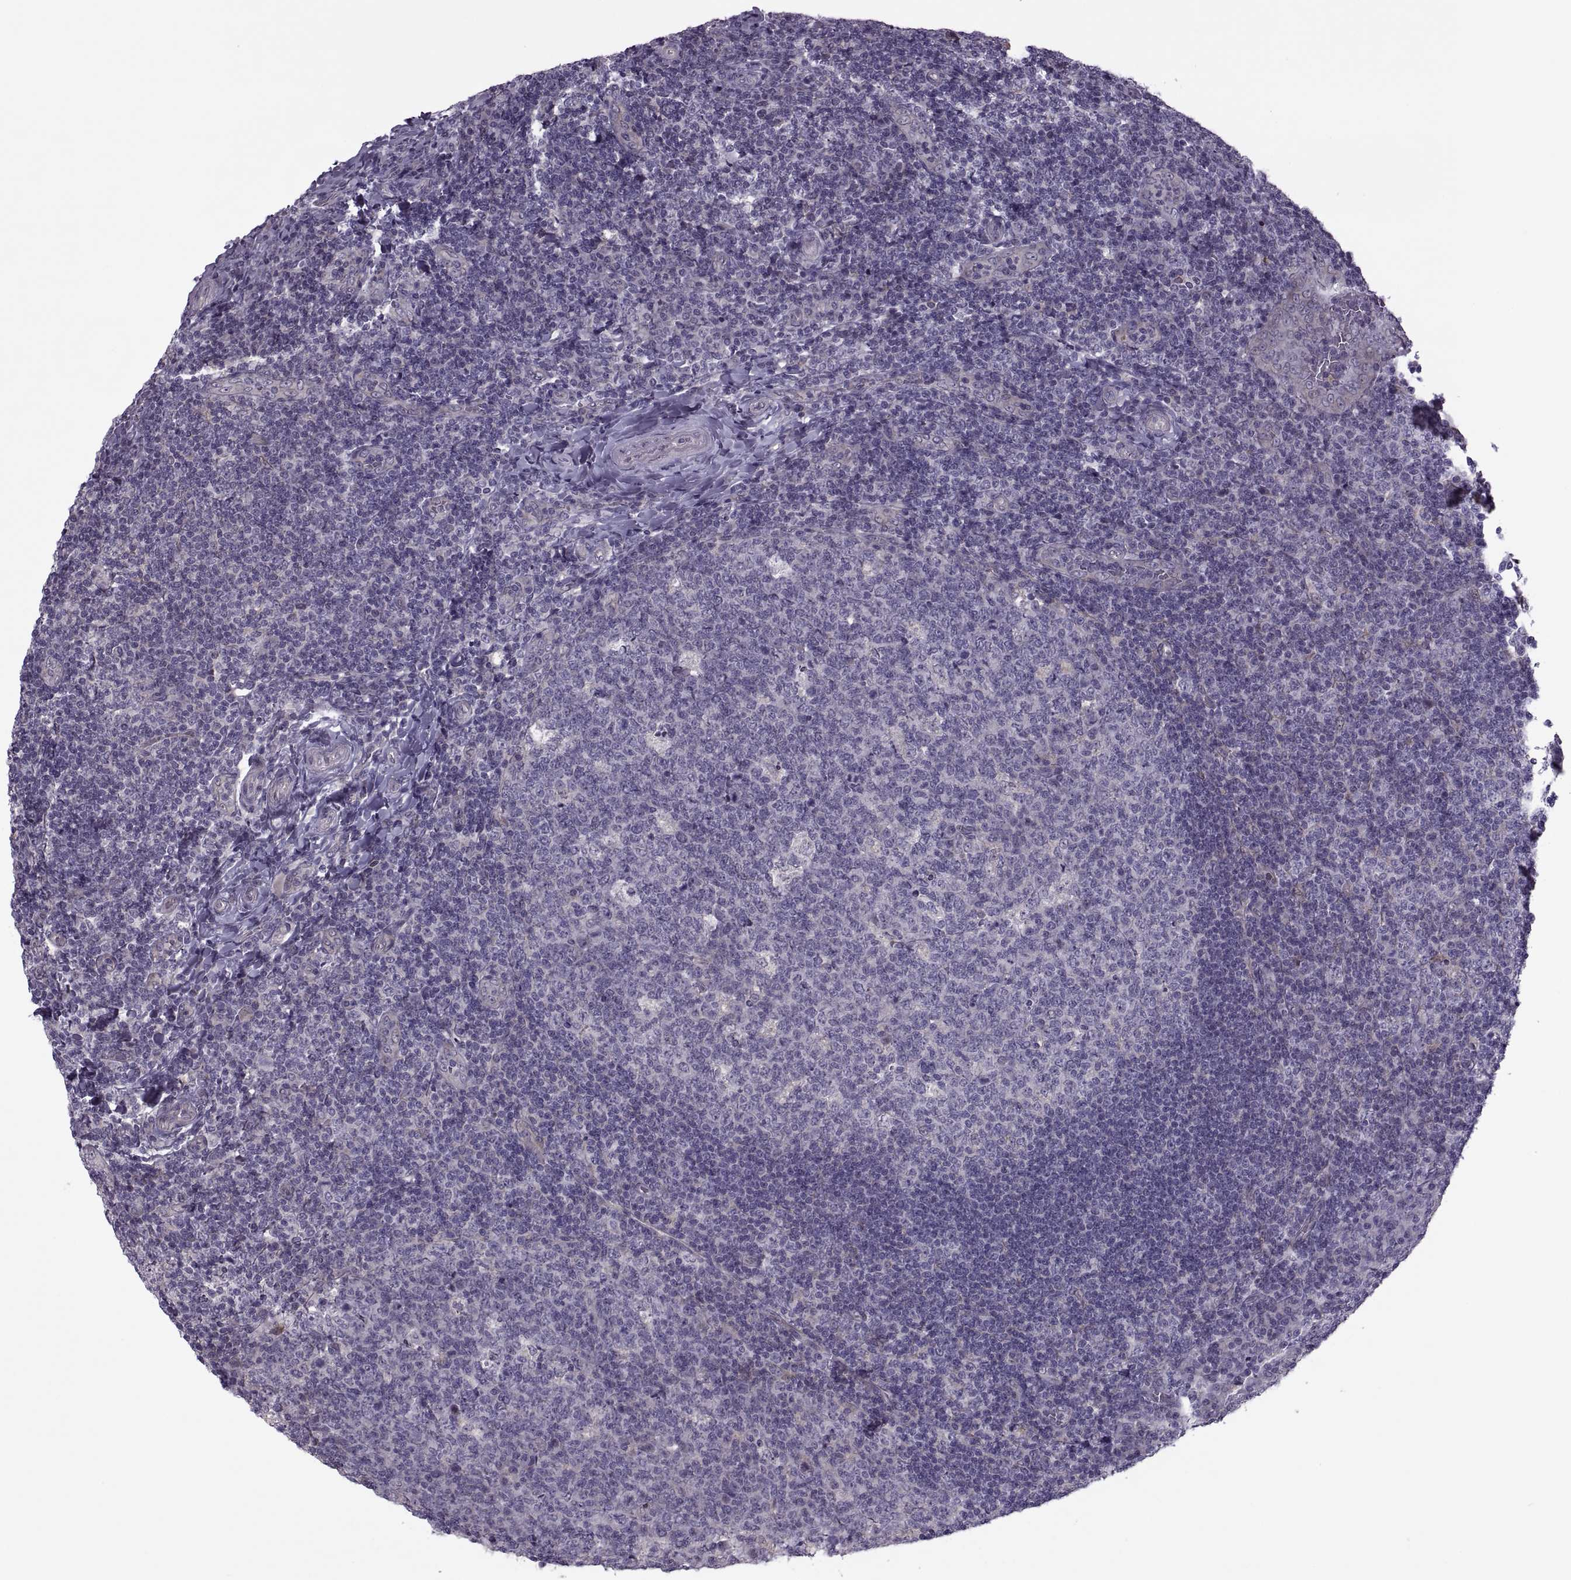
{"staining": {"intensity": "negative", "quantity": "none", "location": "none"}, "tissue": "tonsil", "cell_type": "Germinal center cells", "image_type": "normal", "snomed": [{"axis": "morphology", "description": "Normal tissue, NOS"}, {"axis": "topography", "description": "Tonsil"}], "caption": "Micrograph shows no protein expression in germinal center cells of unremarkable tonsil. The staining is performed using DAB (3,3'-diaminobenzidine) brown chromogen with nuclei counter-stained in using hematoxylin.", "gene": "ODF3", "patient": {"sex": "male", "age": 17}}